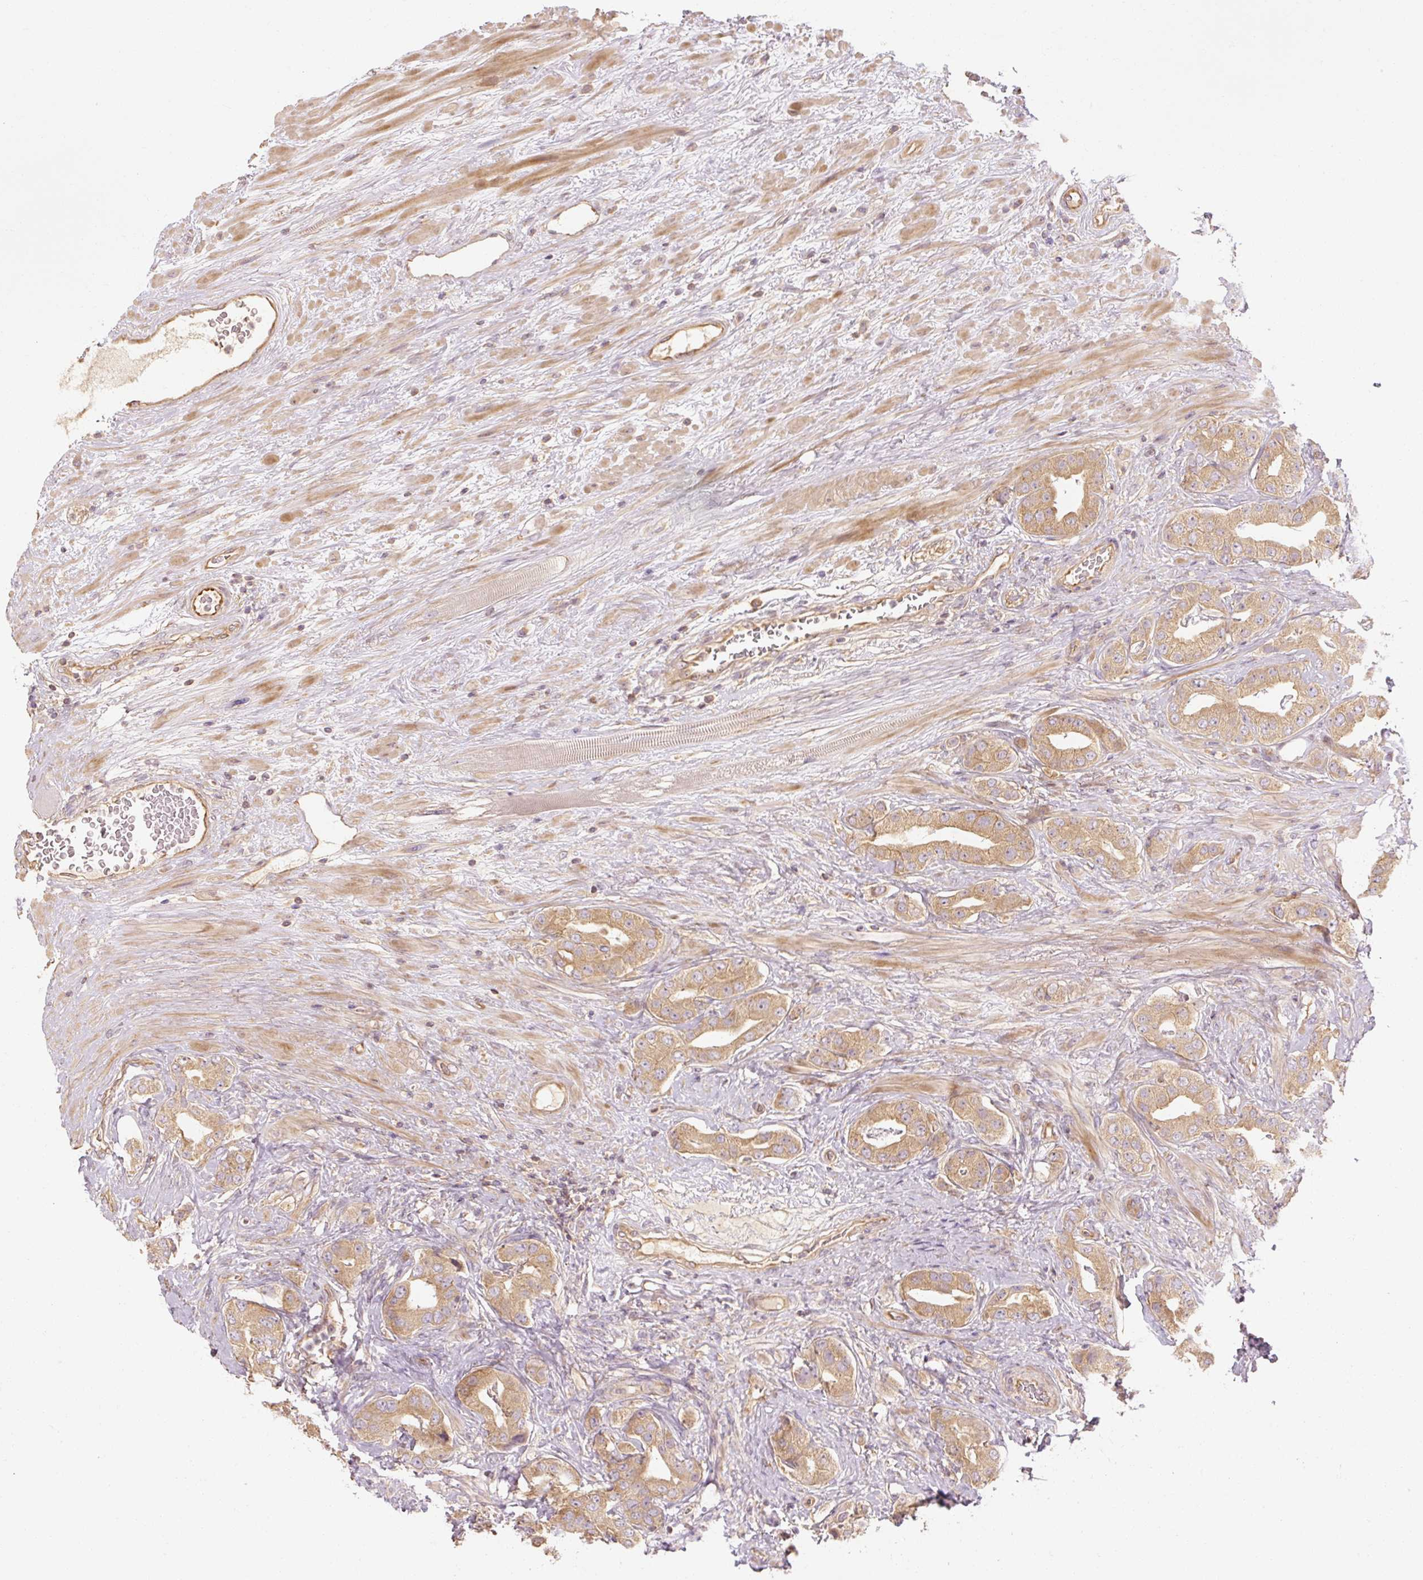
{"staining": {"intensity": "moderate", "quantity": ">75%", "location": "cytoplasmic/membranous"}, "tissue": "prostate cancer", "cell_type": "Tumor cells", "image_type": "cancer", "snomed": [{"axis": "morphology", "description": "Adenocarcinoma, High grade"}, {"axis": "topography", "description": "Prostate"}], "caption": "Immunohistochemical staining of high-grade adenocarcinoma (prostate) reveals moderate cytoplasmic/membranous protein expression in about >75% of tumor cells. (DAB IHC with brightfield microscopy, high magnification).", "gene": "RB1CC1", "patient": {"sex": "male", "age": 63}}